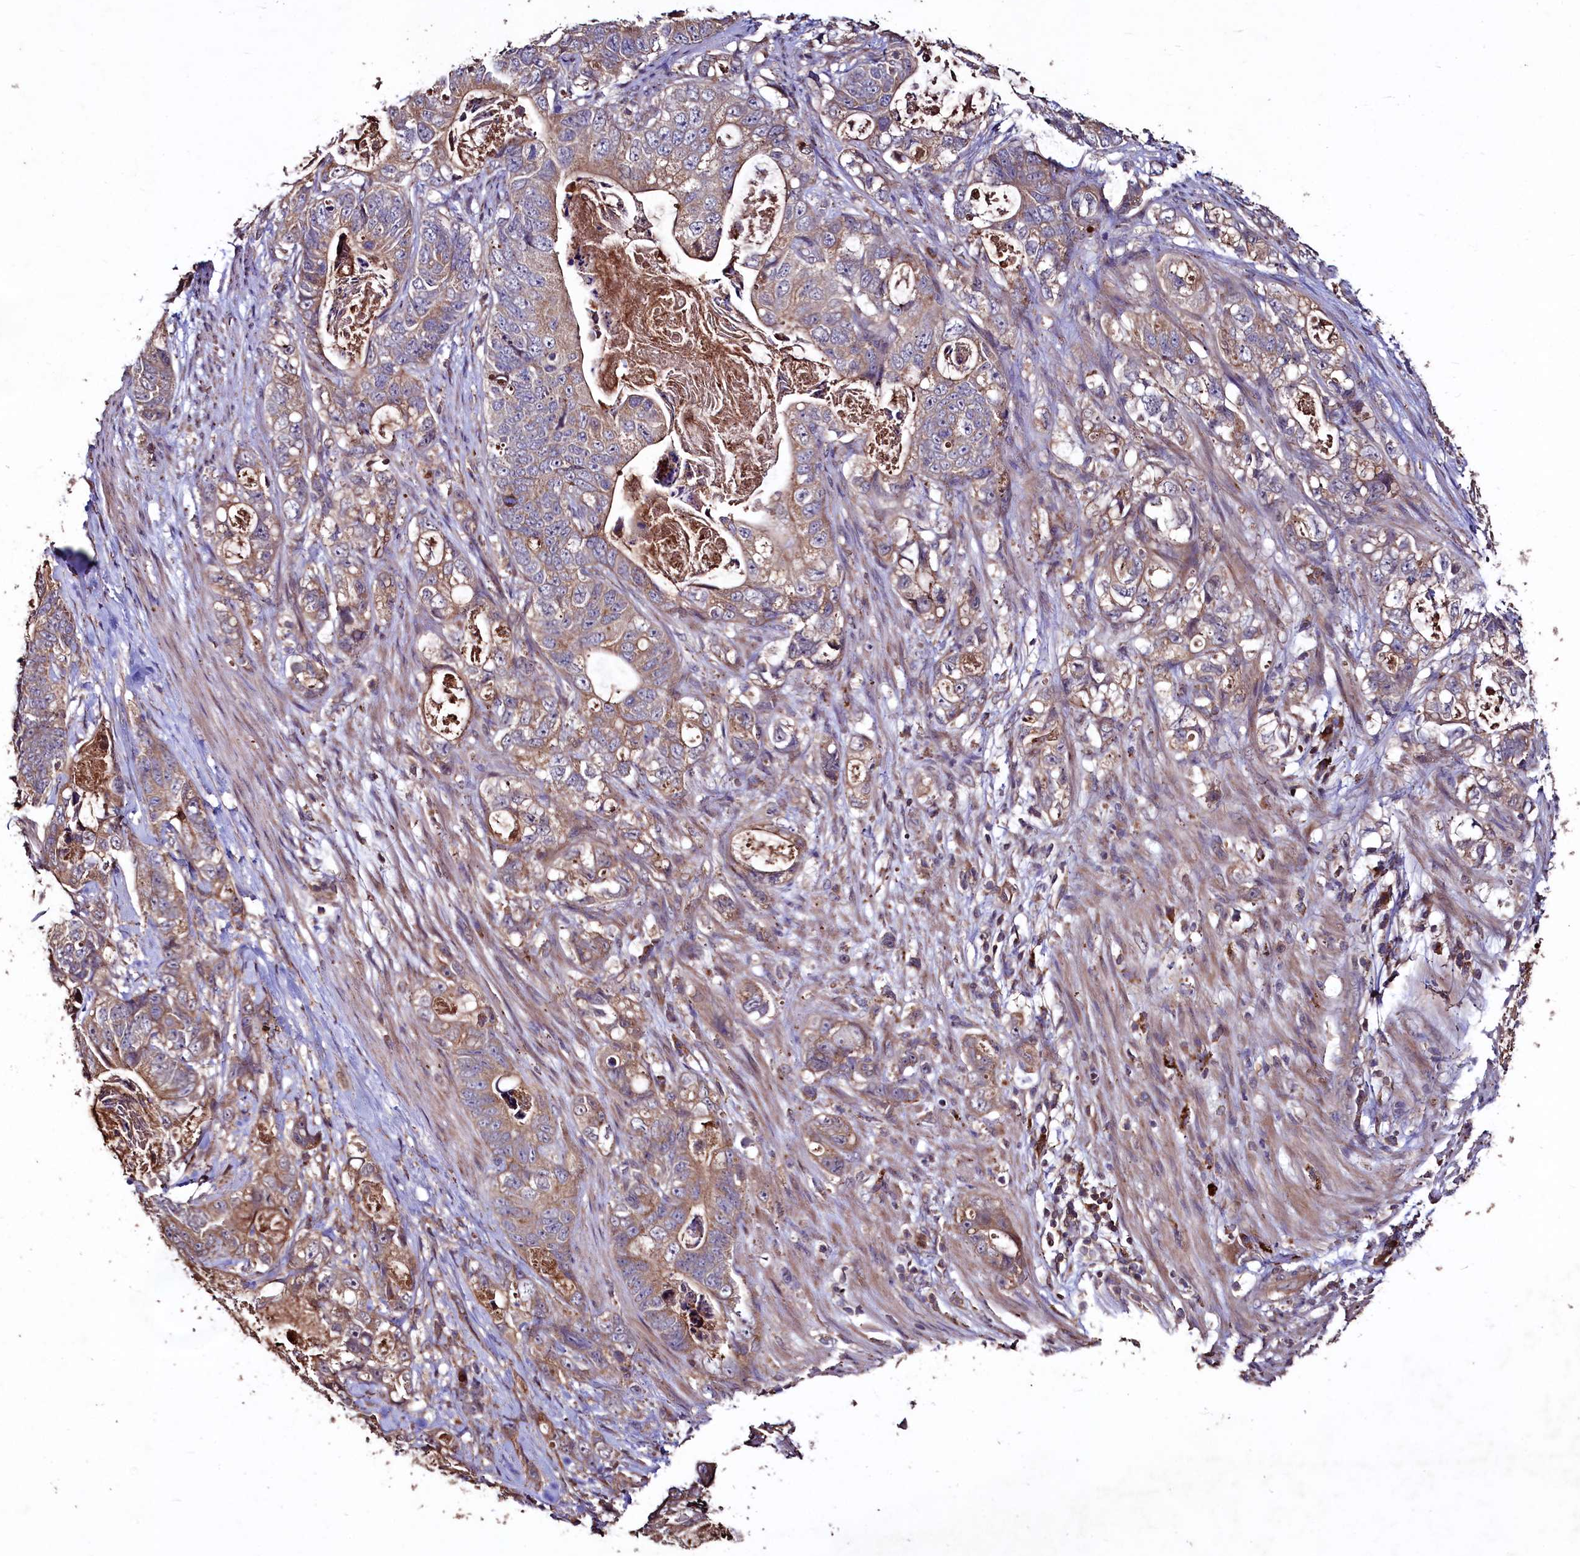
{"staining": {"intensity": "weak", "quantity": "25%-75%", "location": "cytoplasmic/membranous"}, "tissue": "stomach cancer", "cell_type": "Tumor cells", "image_type": "cancer", "snomed": [{"axis": "morphology", "description": "Normal tissue, NOS"}, {"axis": "morphology", "description": "Adenocarcinoma, NOS"}, {"axis": "topography", "description": "Stomach"}], "caption": "Protein staining by immunohistochemistry (IHC) displays weak cytoplasmic/membranous expression in approximately 25%-75% of tumor cells in stomach cancer. (Stains: DAB in brown, nuclei in blue, Microscopy: brightfield microscopy at high magnification).", "gene": "TMEM98", "patient": {"sex": "female", "age": 89}}